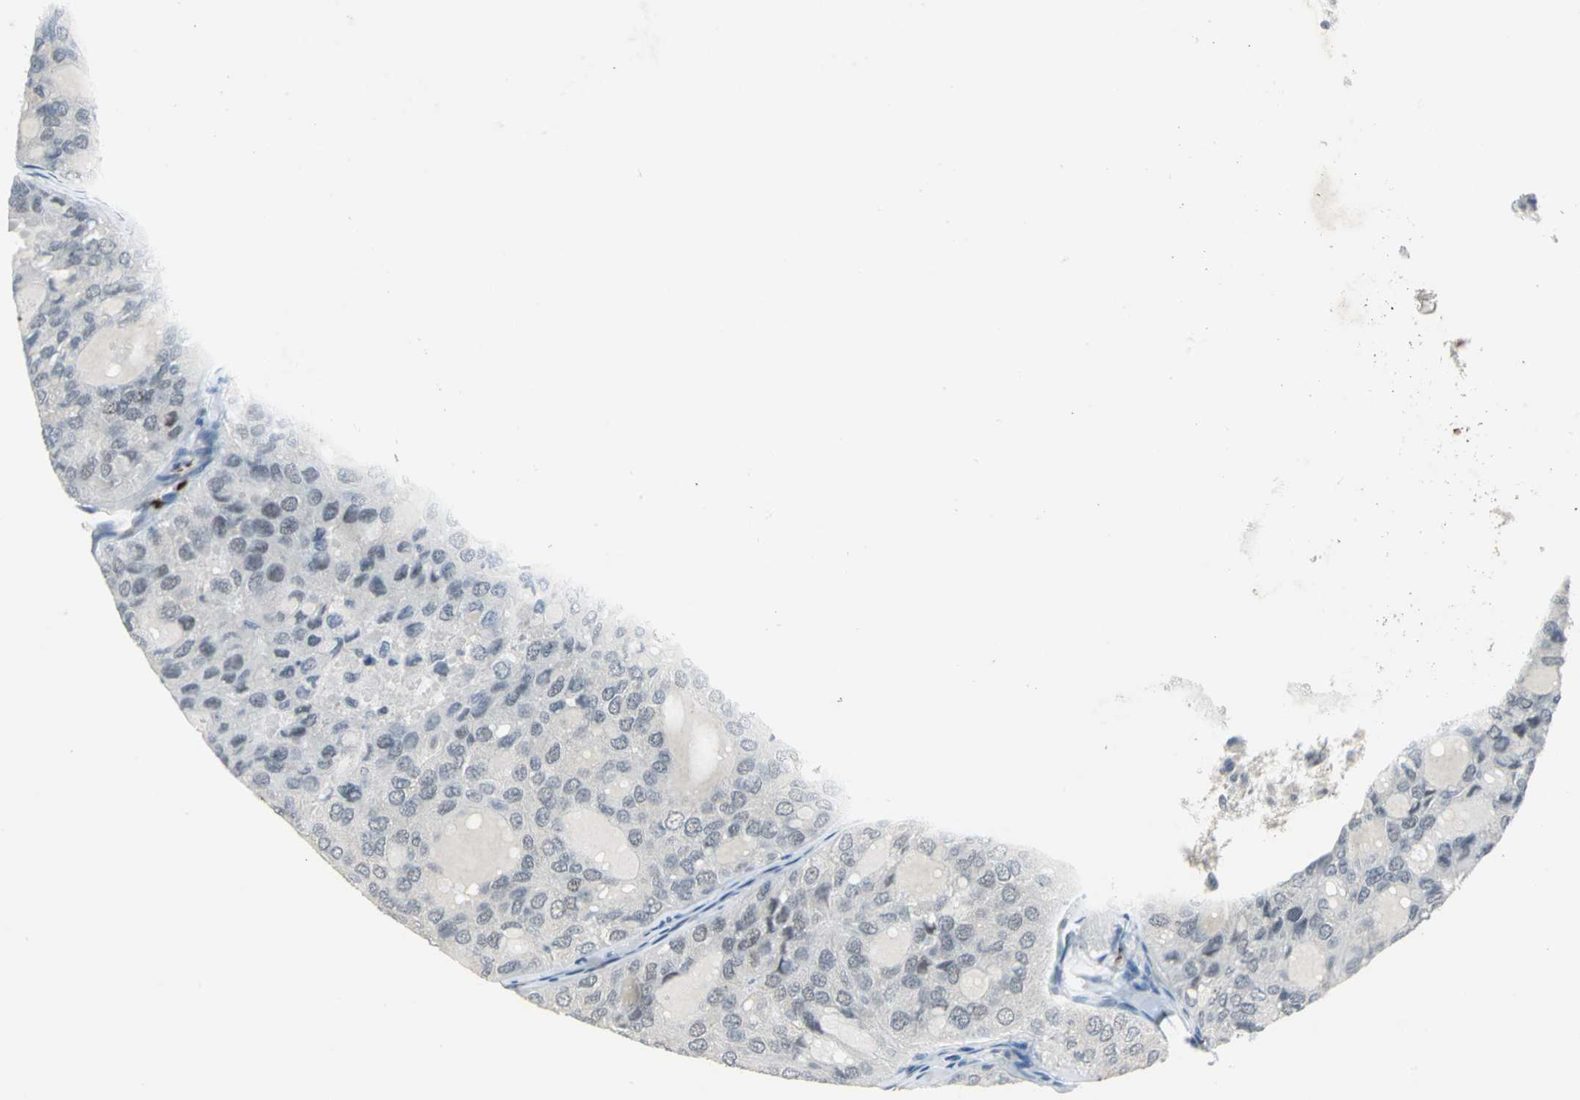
{"staining": {"intensity": "weak", "quantity": "<25%", "location": "nuclear"}, "tissue": "thyroid cancer", "cell_type": "Tumor cells", "image_type": "cancer", "snomed": [{"axis": "morphology", "description": "Follicular adenoma carcinoma, NOS"}, {"axis": "topography", "description": "Thyroid gland"}], "caption": "Protein analysis of follicular adenoma carcinoma (thyroid) displays no significant positivity in tumor cells.", "gene": "GLI3", "patient": {"sex": "male", "age": 75}}